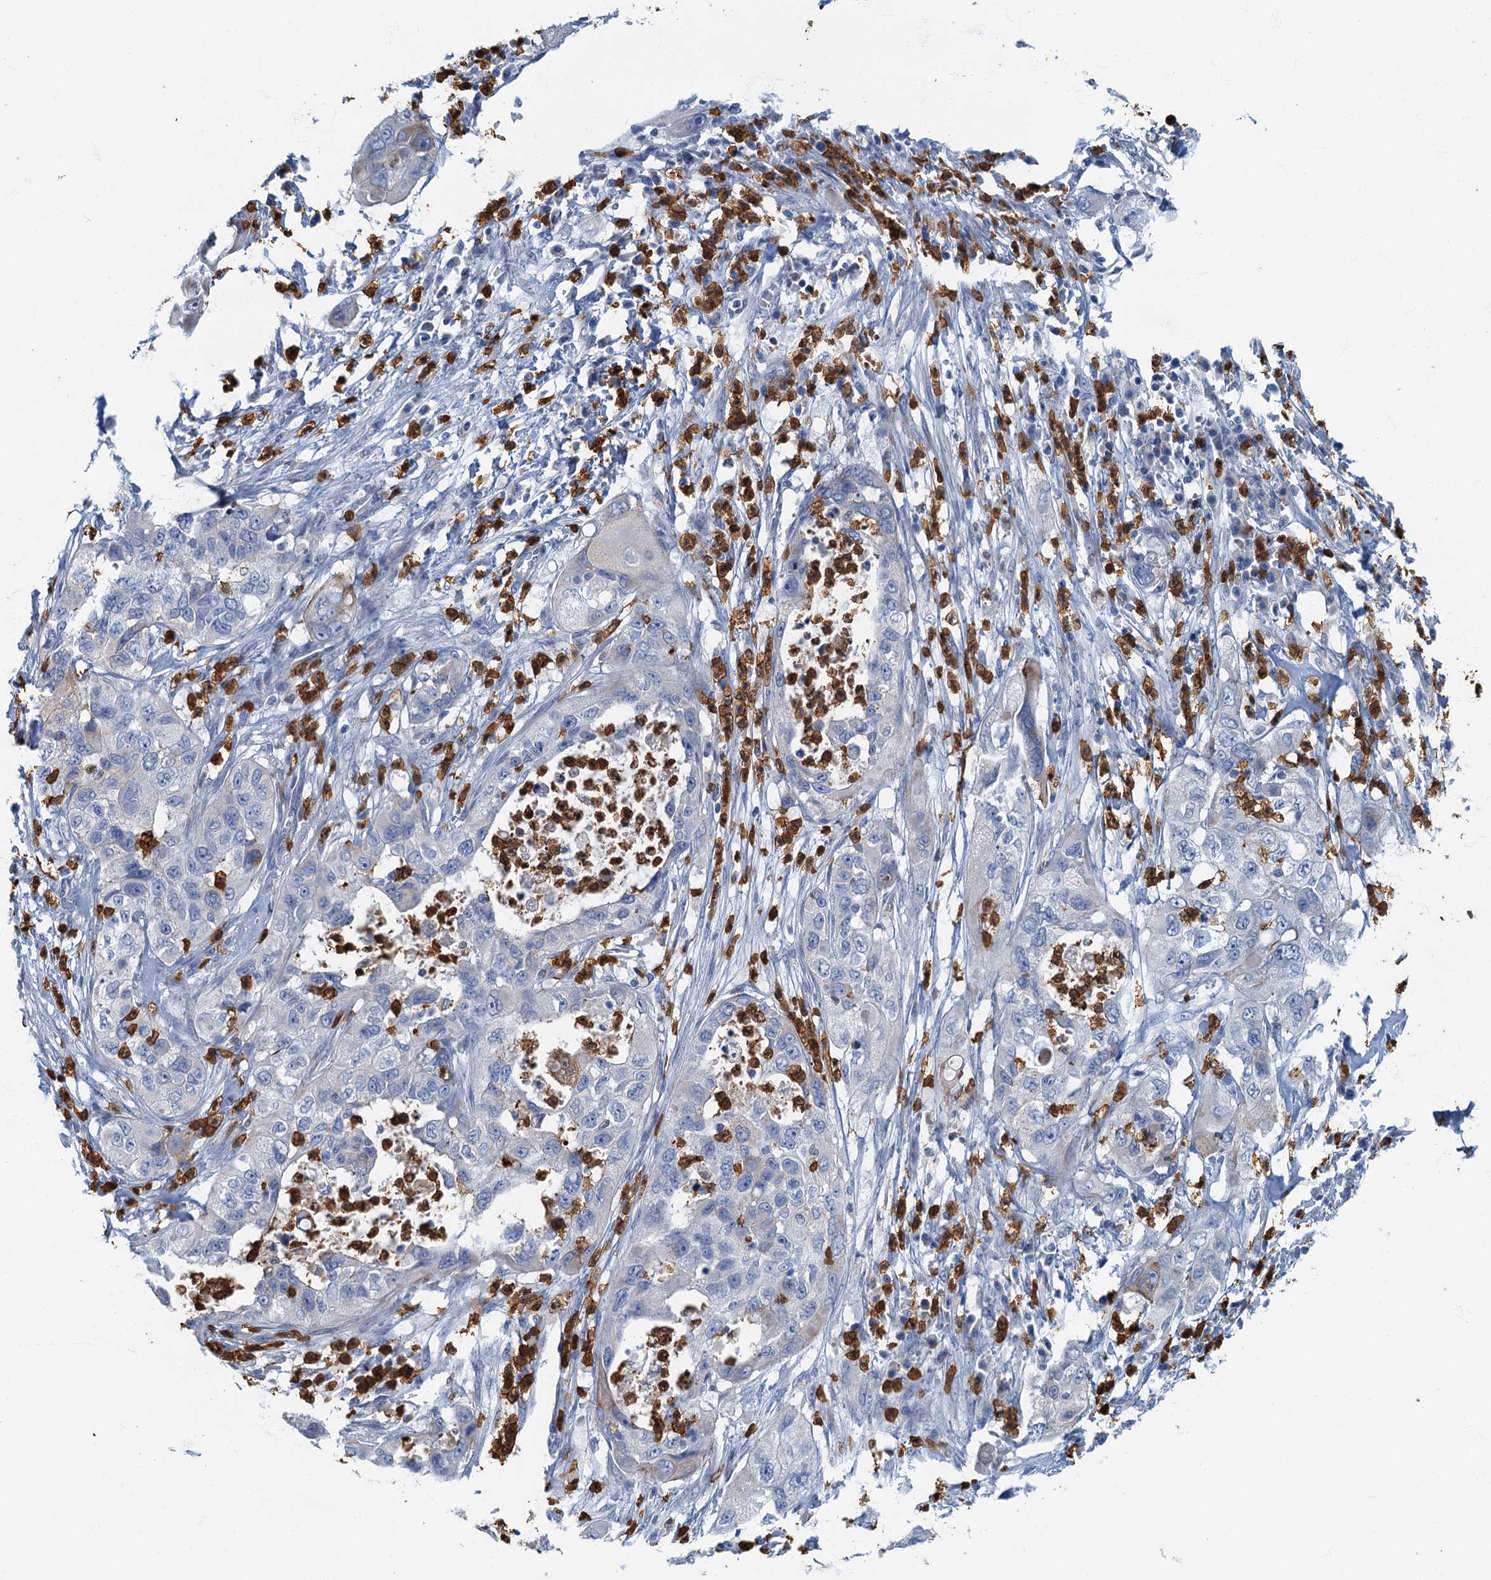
{"staining": {"intensity": "negative", "quantity": "none", "location": "none"}, "tissue": "pancreatic cancer", "cell_type": "Tumor cells", "image_type": "cancer", "snomed": [{"axis": "morphology", "description": "Adenocarcinoma, NOS"}, {"axis": "topography", "description": "Pancreas"}], "caption": "Immunohistochemistry (IHC) of human pancreatic cancer (adenocarcinoma) shows no positivity in tumor cells.", "gene": "ANKDD1A", "patient": {"sex": "female", "age": 78}}